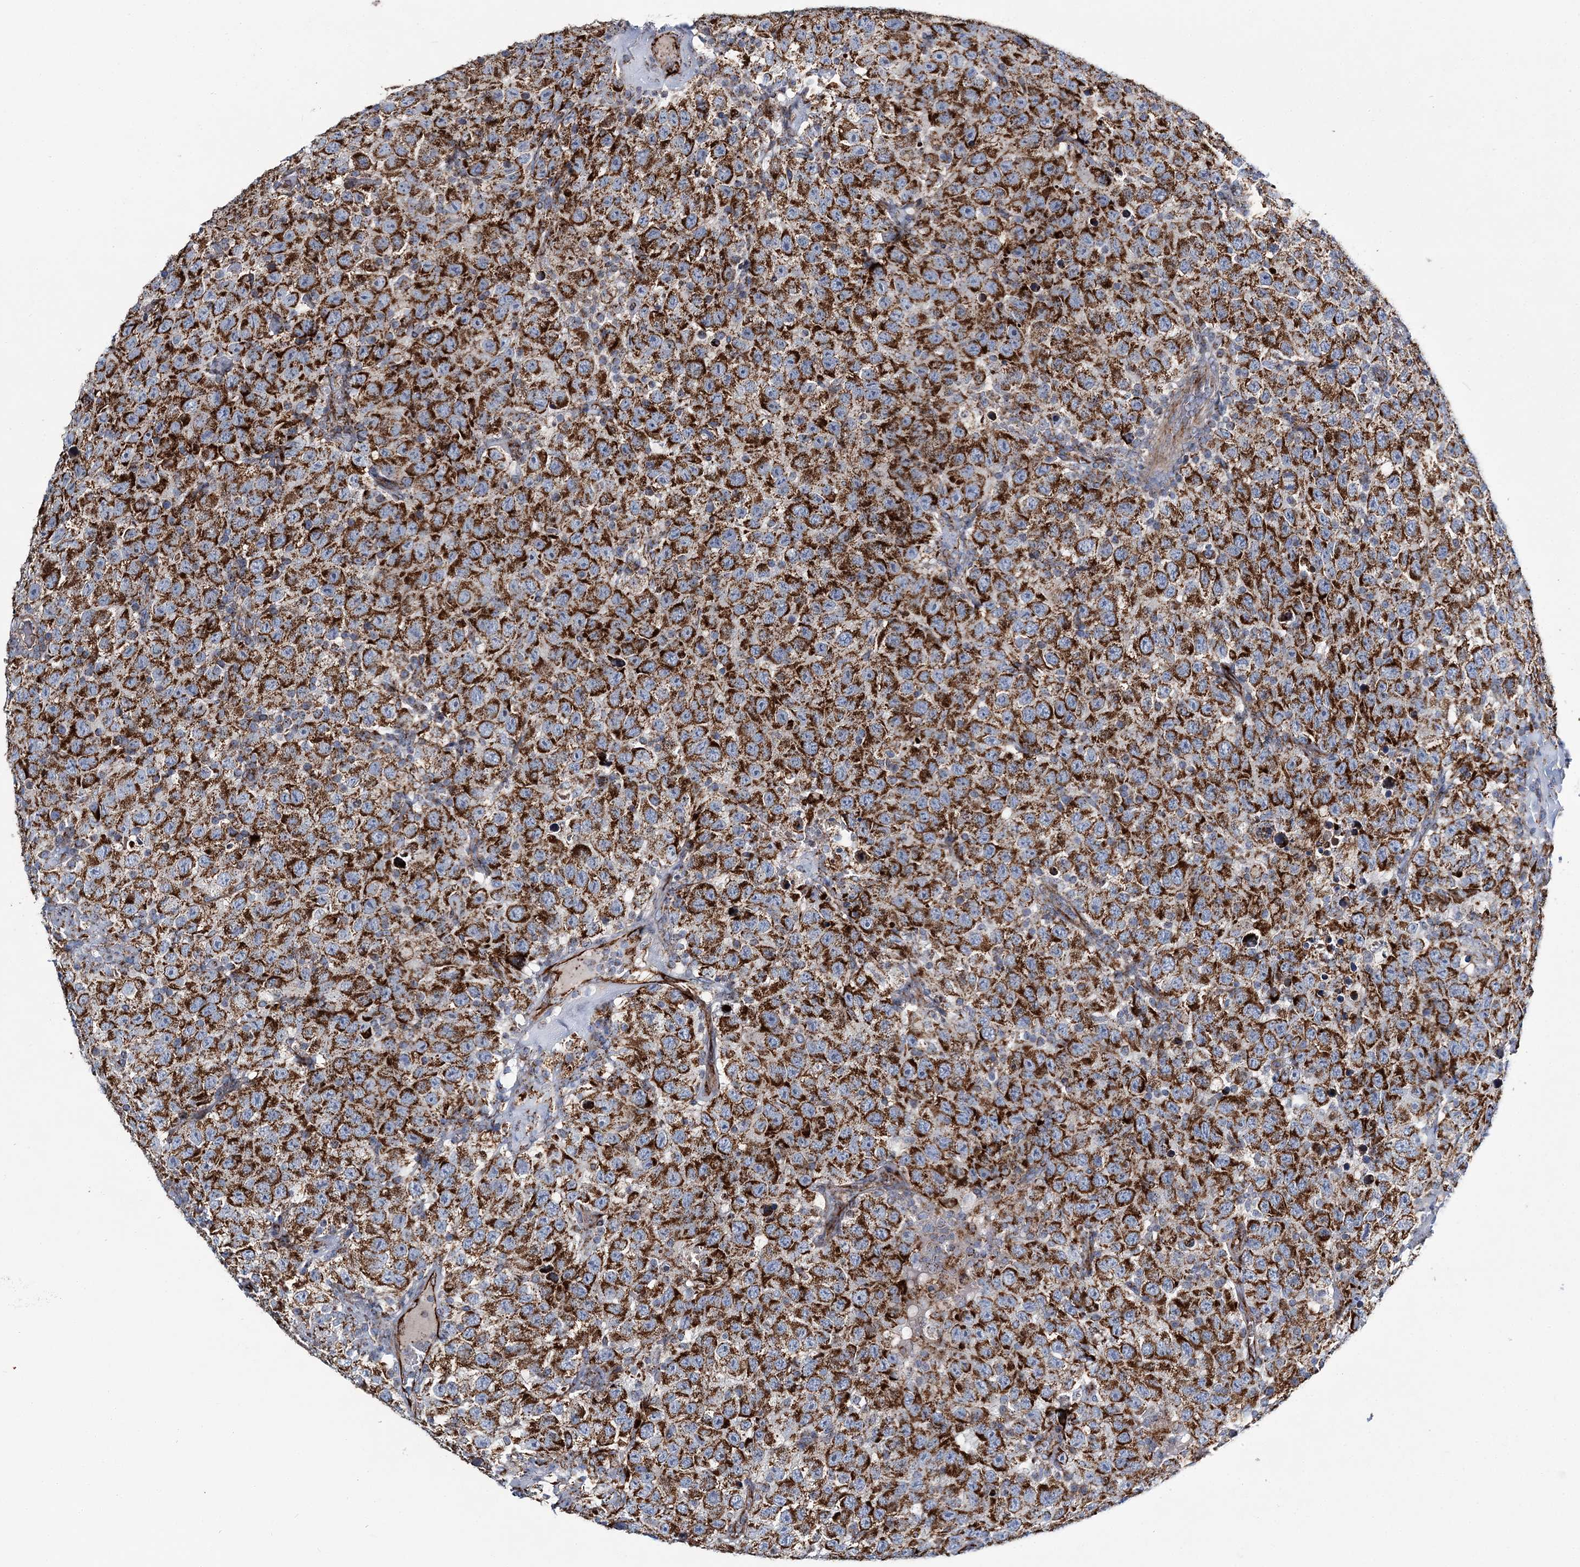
{"staining": {"intensity": "strong", "quantity": ">75%", "location": "cytoplasmic/membranous"}, "tissue": "testis cancer", "cell_type": "Tumor cells", "image_type": "cancer", "snomed": [{"axis": "morphology", "description": "Seminoma, NOS"}, {"axis": "topography", "description": "Testis"}], "caption": "An image of testis cancer stained for a protein displays strong cytoplasmic/membranous brown staining in tumor cells.", "gene": "ARHGAP6", "patient": {"sex": "male", "age": 41}}